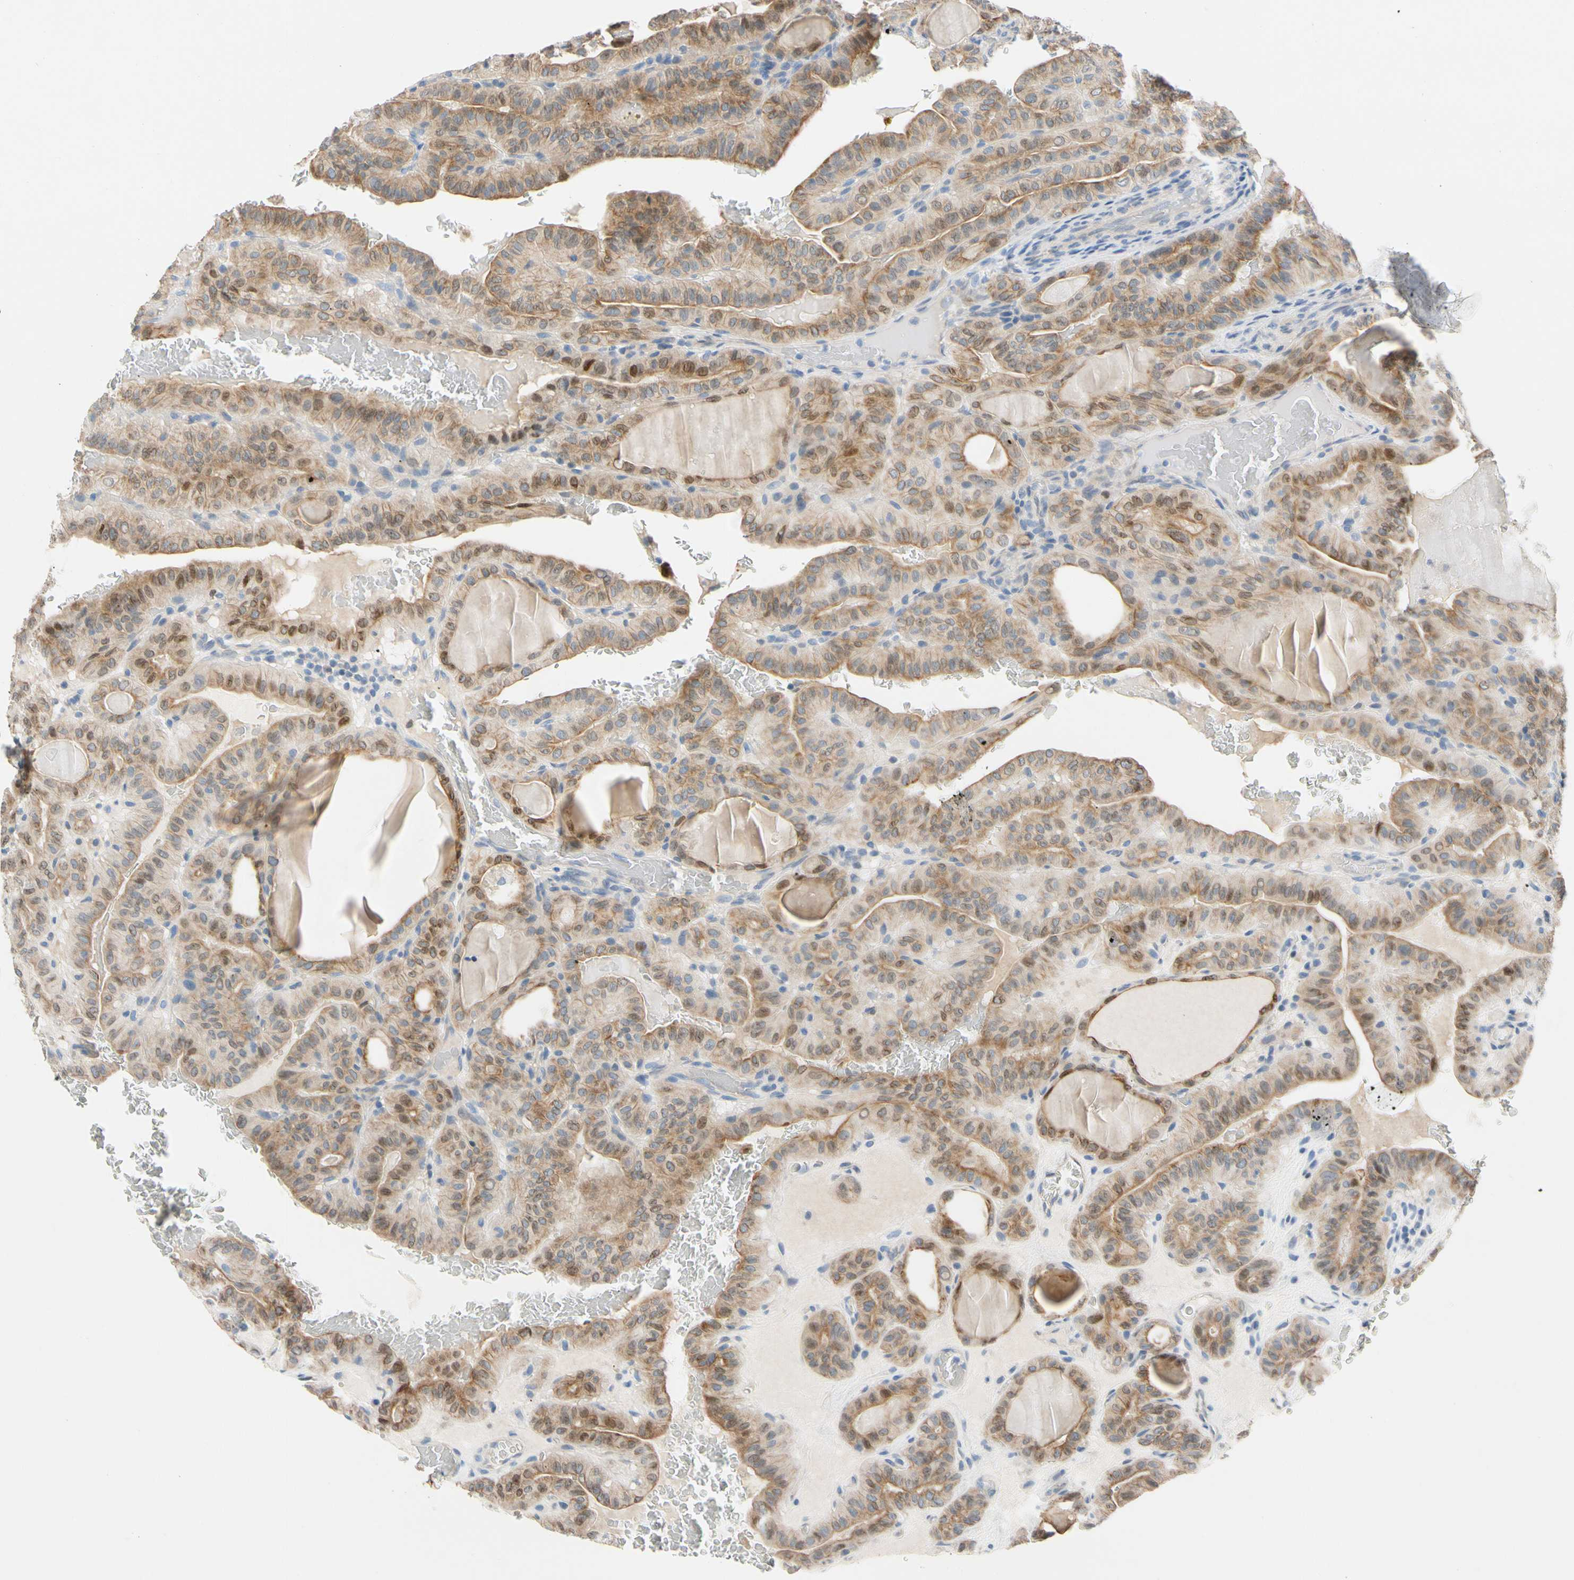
{"staining": {"intensity": "moderate", "quantity": ">75%", "location": "cytoplasmic/membranous,nuclear"}, "tissue": "thyroid cancer", "cell_type": "Tumor cells", "image_type": "cancer", "snomed": [{"axis": "morphology", "description": "Papillary adenocarcinoma, NOS"}, {"axis": "topography", "description": "Thyroid gland"}], "caption": "Moderate cytoplasmic/membranous and nuclear protein positivity is appreciated in about >75% of tumor cells in papillary adenocarcinoma (thyroid).", "gene": "ZNF132", "patient": {"sex": "male", "age": 77}}